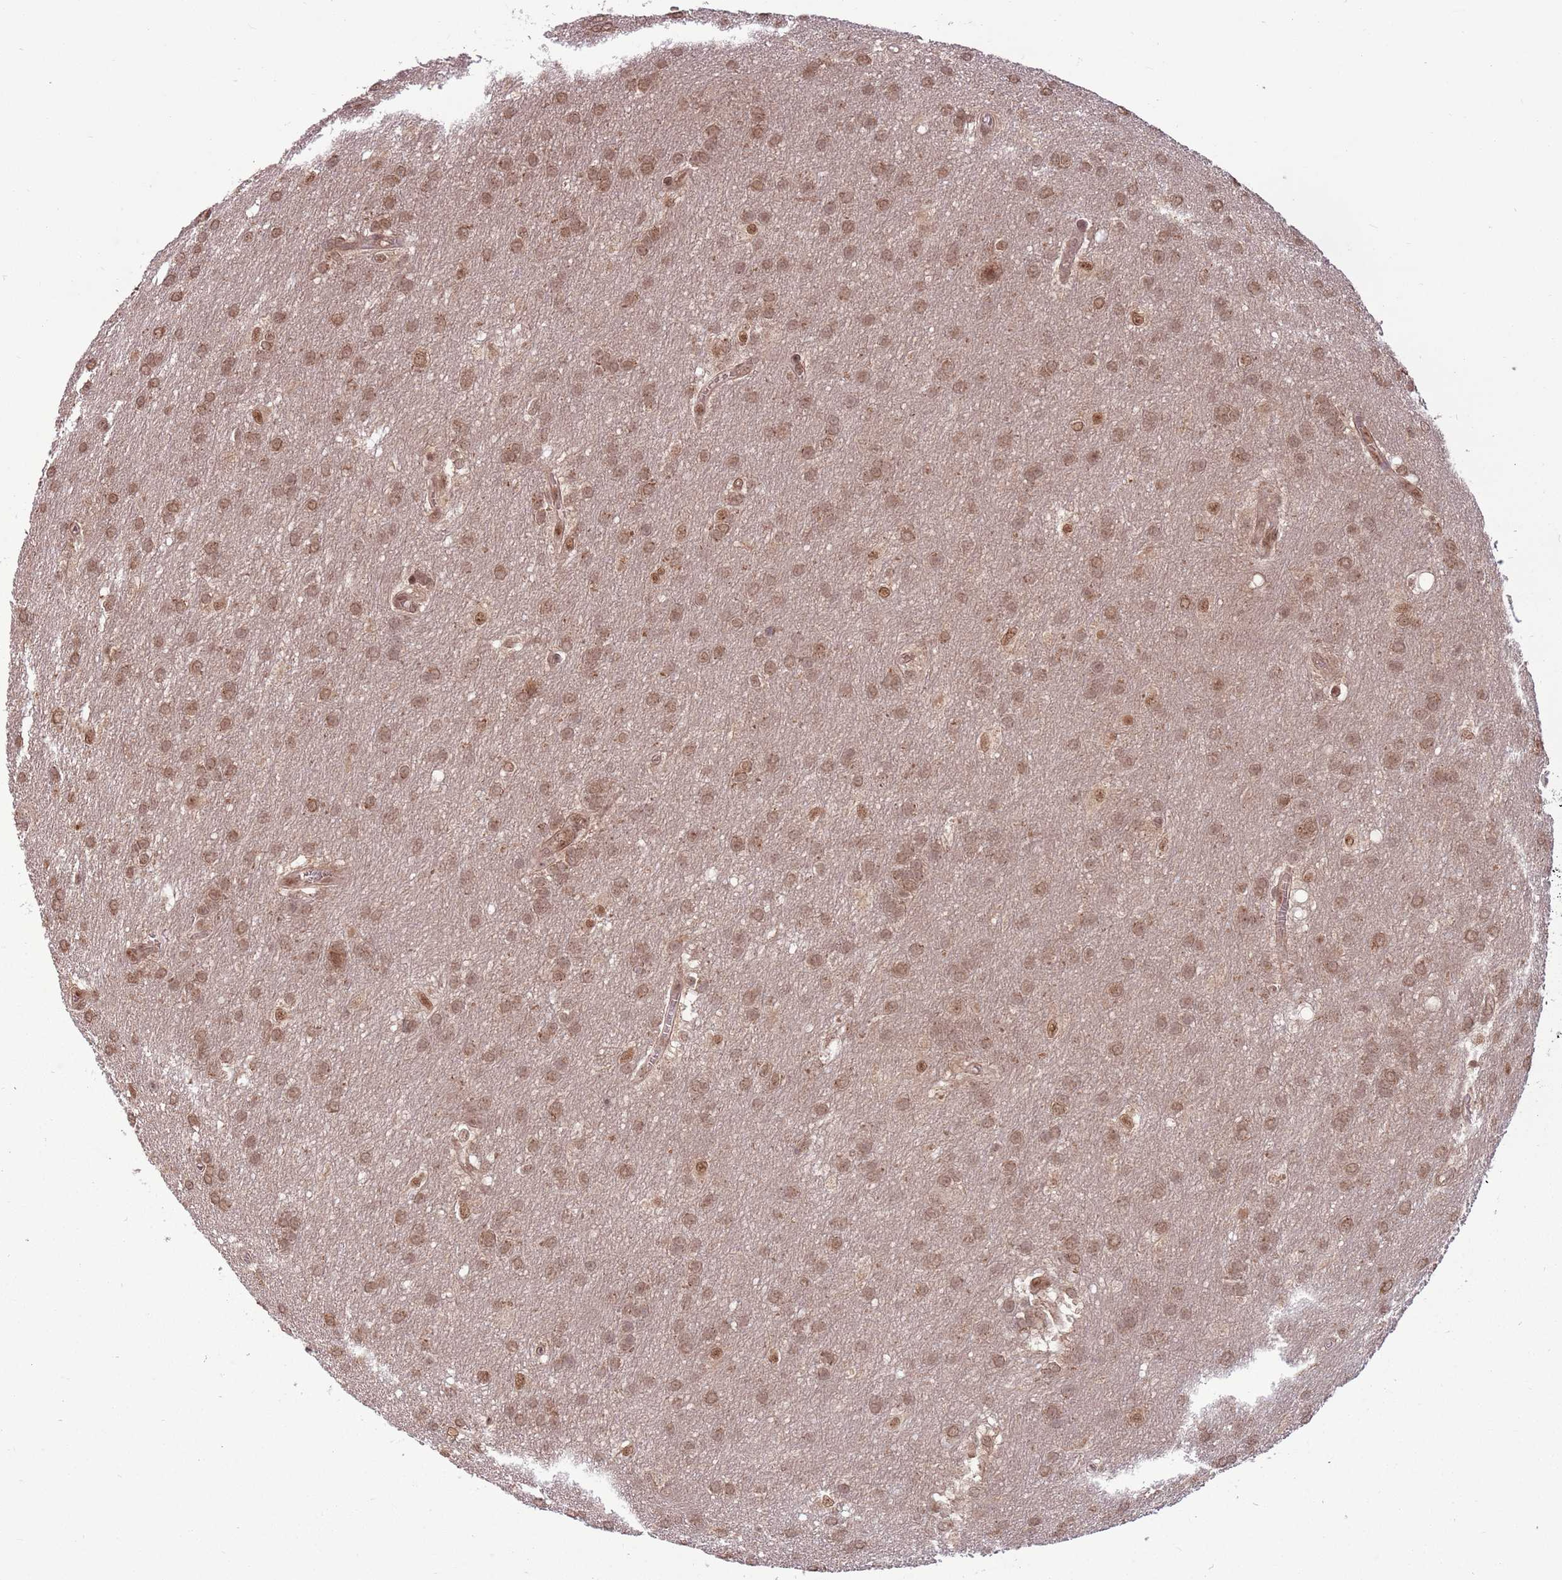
{"staining": {"intensity": "weak", "quantity": ">75%", "location": "cytoplasmic/membranous"}, "tissue": "glioma", "cell_type": "Tumor cells", "image_type": "cancer", "snomed": [{"axis": "morphology", "description": "Glioma, malignant, Low grade"}, {"axis": "topography", "description": "Brain"}], "caption": "Low-grade glioma (malignant) tissue displays weak cytoplasmic/membranous expression in approximately >75% of tumor cells The staining was performed using DAB, with brown indicating positive protein expression. Nuclei are stained blue with hematoxylin.", "gene": "ADAMTS3", "patient": {"sex": "male", "age": 66}}